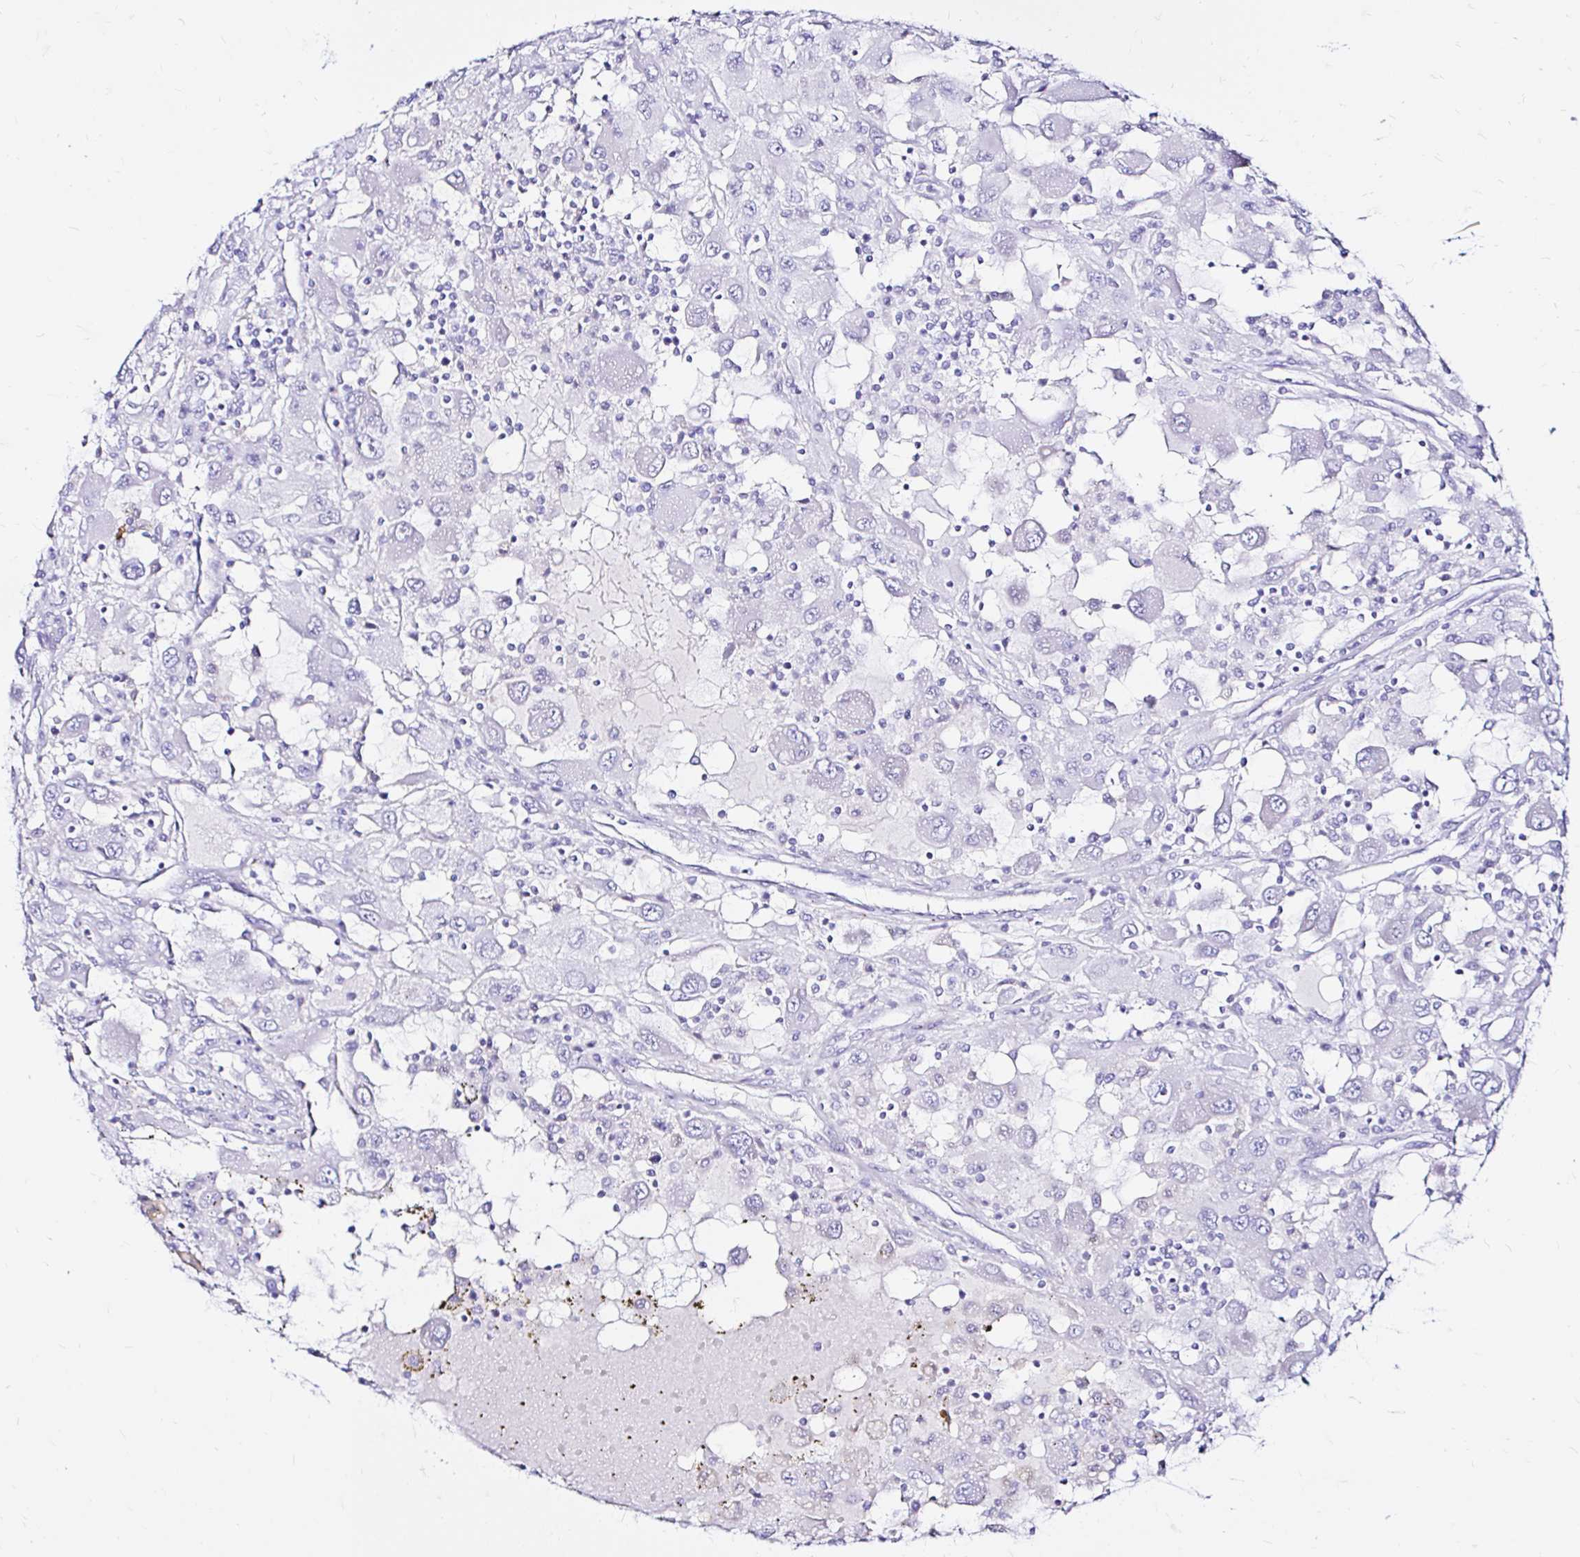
{"staining": {"intensity": "negative", "quantity": "none", "location": "none"}, "tissue": "renal cancer", "cell_type": "Tumor cells", "image_type": "cancer", "snomed": [{"axis": "morphology", "description": "Adenocarcinoma, NOS"}, {"axis": "topography", "description": "Kidney"}], "caption": "This photomicrograph is of renal cancer stained with IHC to label a protein in brown with the nuclei are counter-stained blue. There is no staining in tumor cells.", "gene": "ZNF432", "patient": {"sex": "female", "age": 67}}